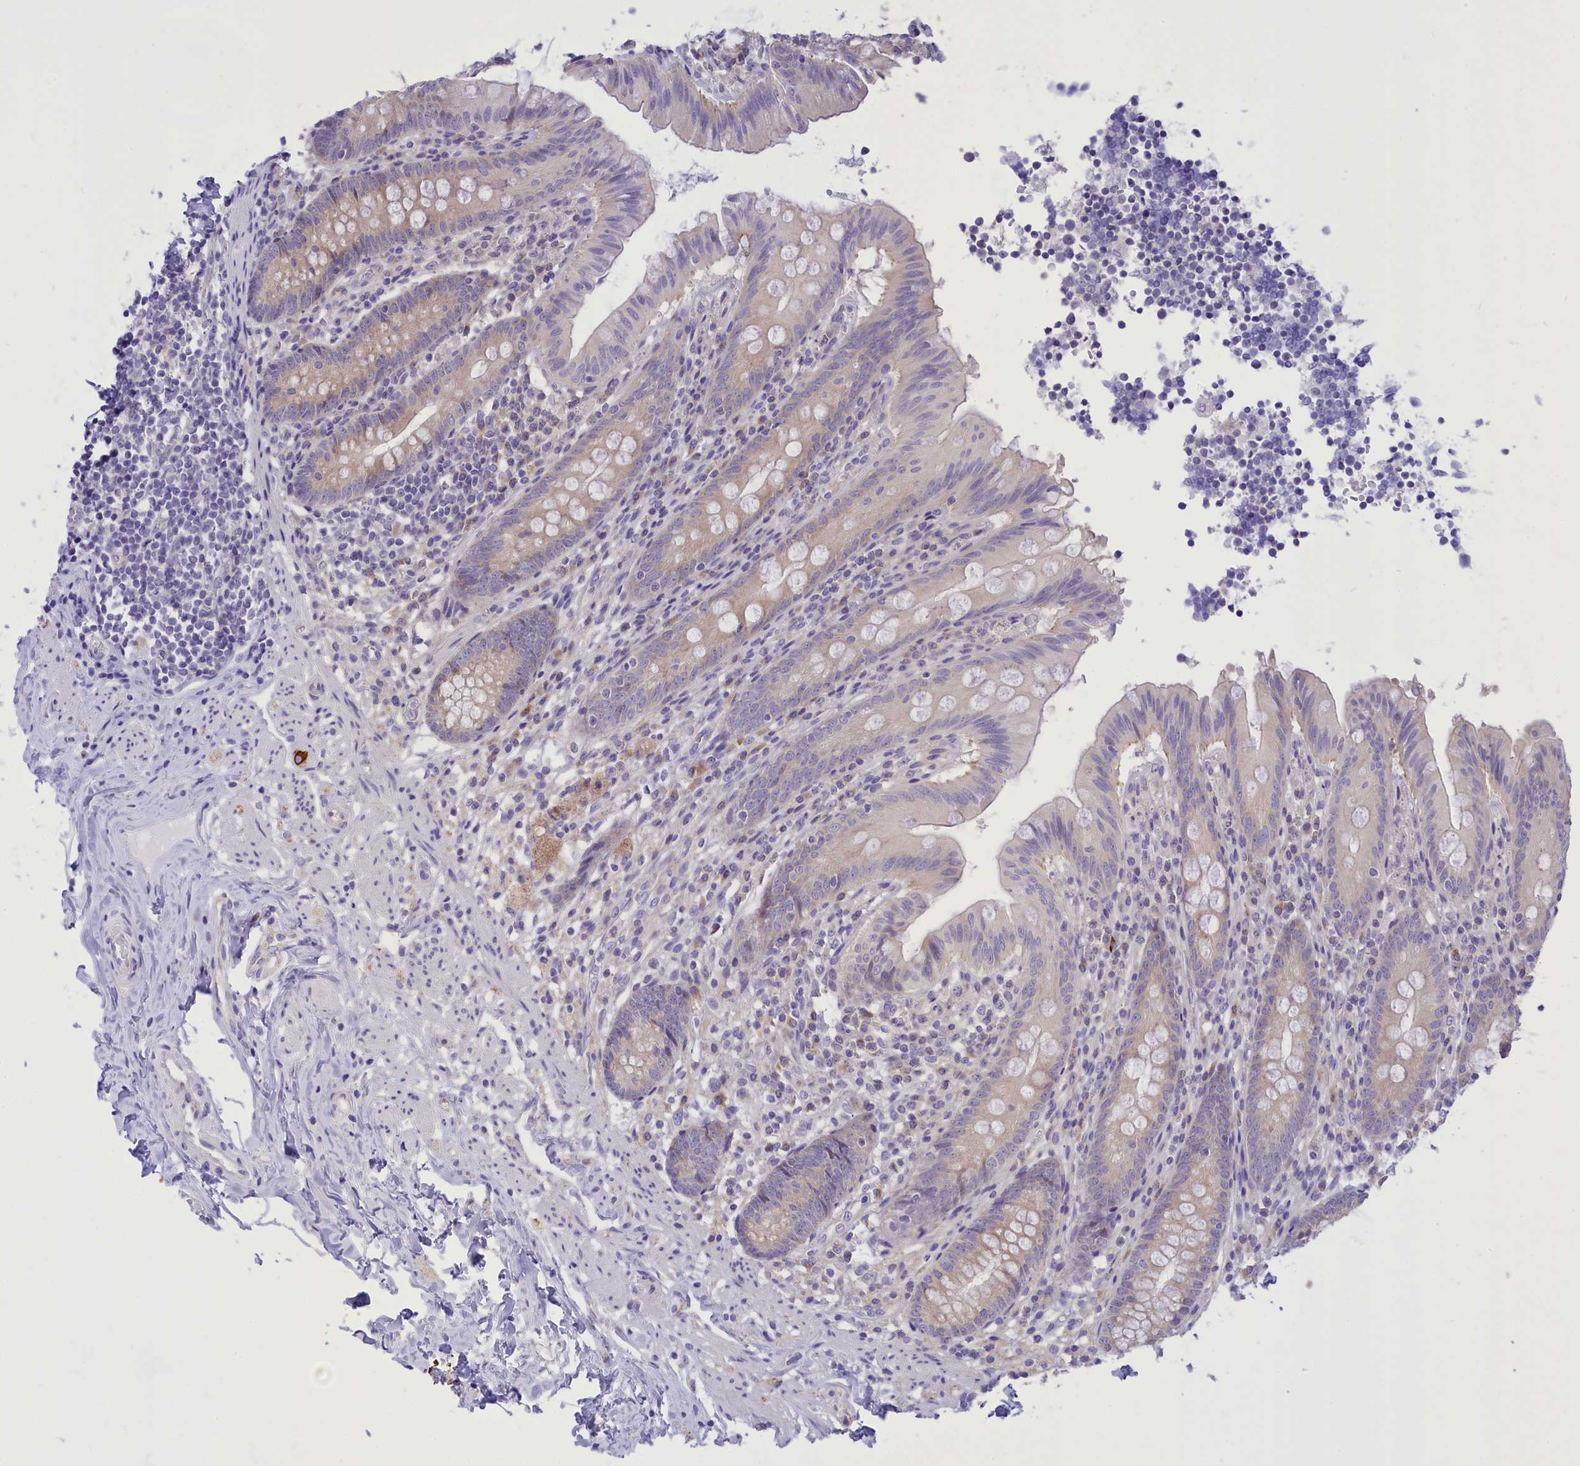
{"staining": {"intensity": "weak", "quantity": "<25%", "location": "cytoplasmic/membranous"}, "tissue": "appendix", "cell_type": "Glandular cells", "image_type": "normal", "snomed": [{"axis": "morphology", "description": "Normal tissue, NOS"}, {"axis": "topography", "description": "Appendix"}], "caption": "Immunohistochemical staining of normal appendix demonstrates no significant staining in glandular cells. Brightfield microscopy of IHC stained with DAB (3,3'-diaminobenzidine) (brown) and hematoxylin (blue), captured at high magnification.", "gene": "DCAF16", "patient": {"sex": "male", "age": 55}}